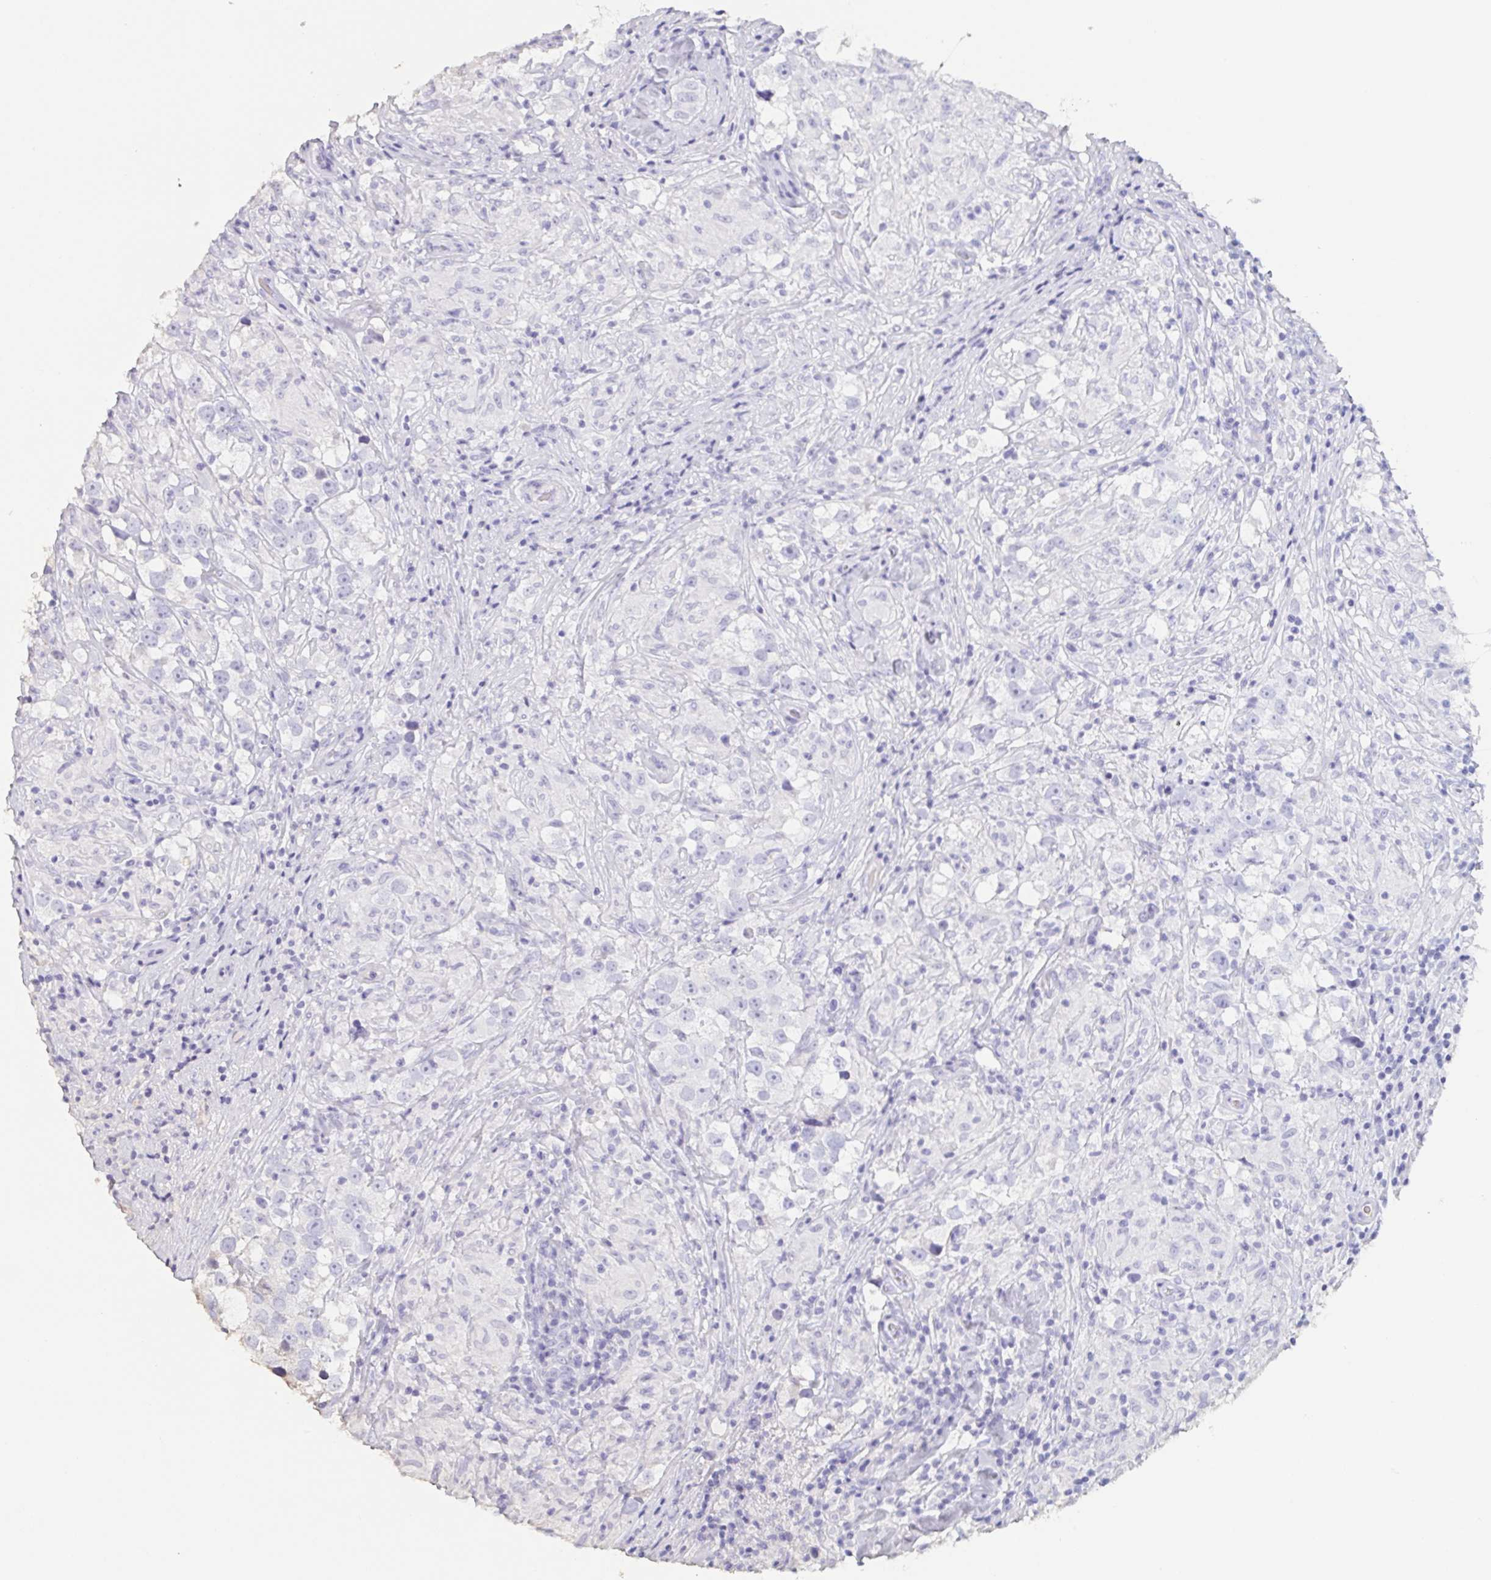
{"staining": {"intensity": "negative", "quantity": "none", "location": "none"}, "tissue": "testis cancer", "cell_type": "Tumor cells", "image_type": "cancer", "snomed": [{"axis": "morphology", "description": "Seminoma, NOS"}, {"axis": "topography", "description": "Testis"}], "caption": "This is a histopathology image of IHC staining of testis cancer (seminoma), which shows no staining in tumor cells.", "gene": "BPIFA2", "patient": {"sex": "male", "age": 46}}